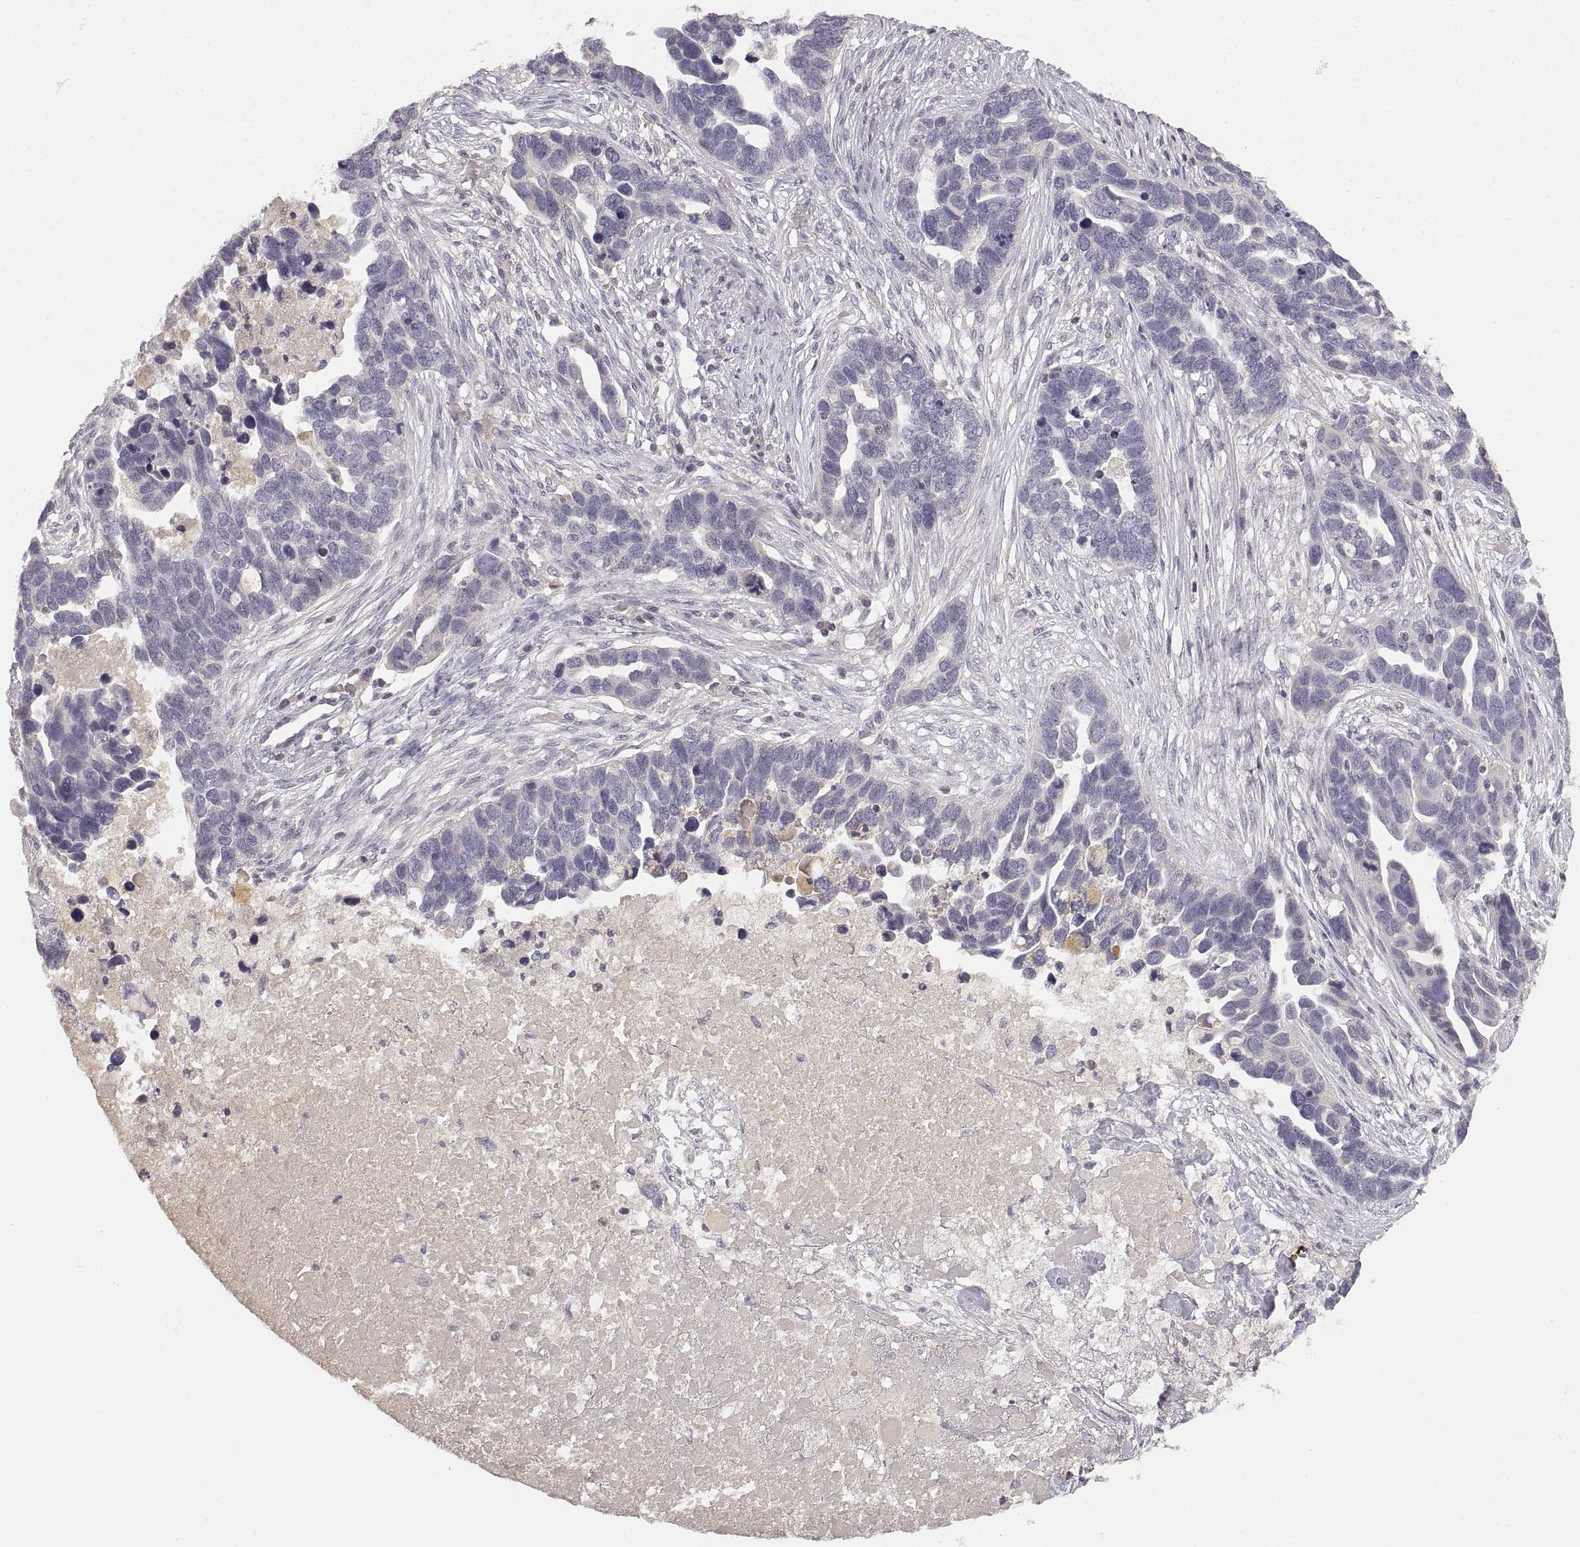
{"staining": {"intensity": "negative", "quantity": "none", "location": "none"}, "tissue": "ovarian cancer", "cell_type": "Tumor cells", "image_type": "cancer", "snomed": [{"axis": "morphology", "description": "Cystadenocarcinoma, serous, NOS"}, {"axis": "topography", "description": "Ovary"}], "caption": "Tumor cells show no significant protein staining in ovarian cancer (serous cystadenocarcinoma). The staining was performed using DAB to visualize the protein expression in brown, while the nuclei were stained in blue with hematoxylin (Magnification: 20x).", "gene": "RUNDC3A", "patient": {"sex": "female", "age": 54}}